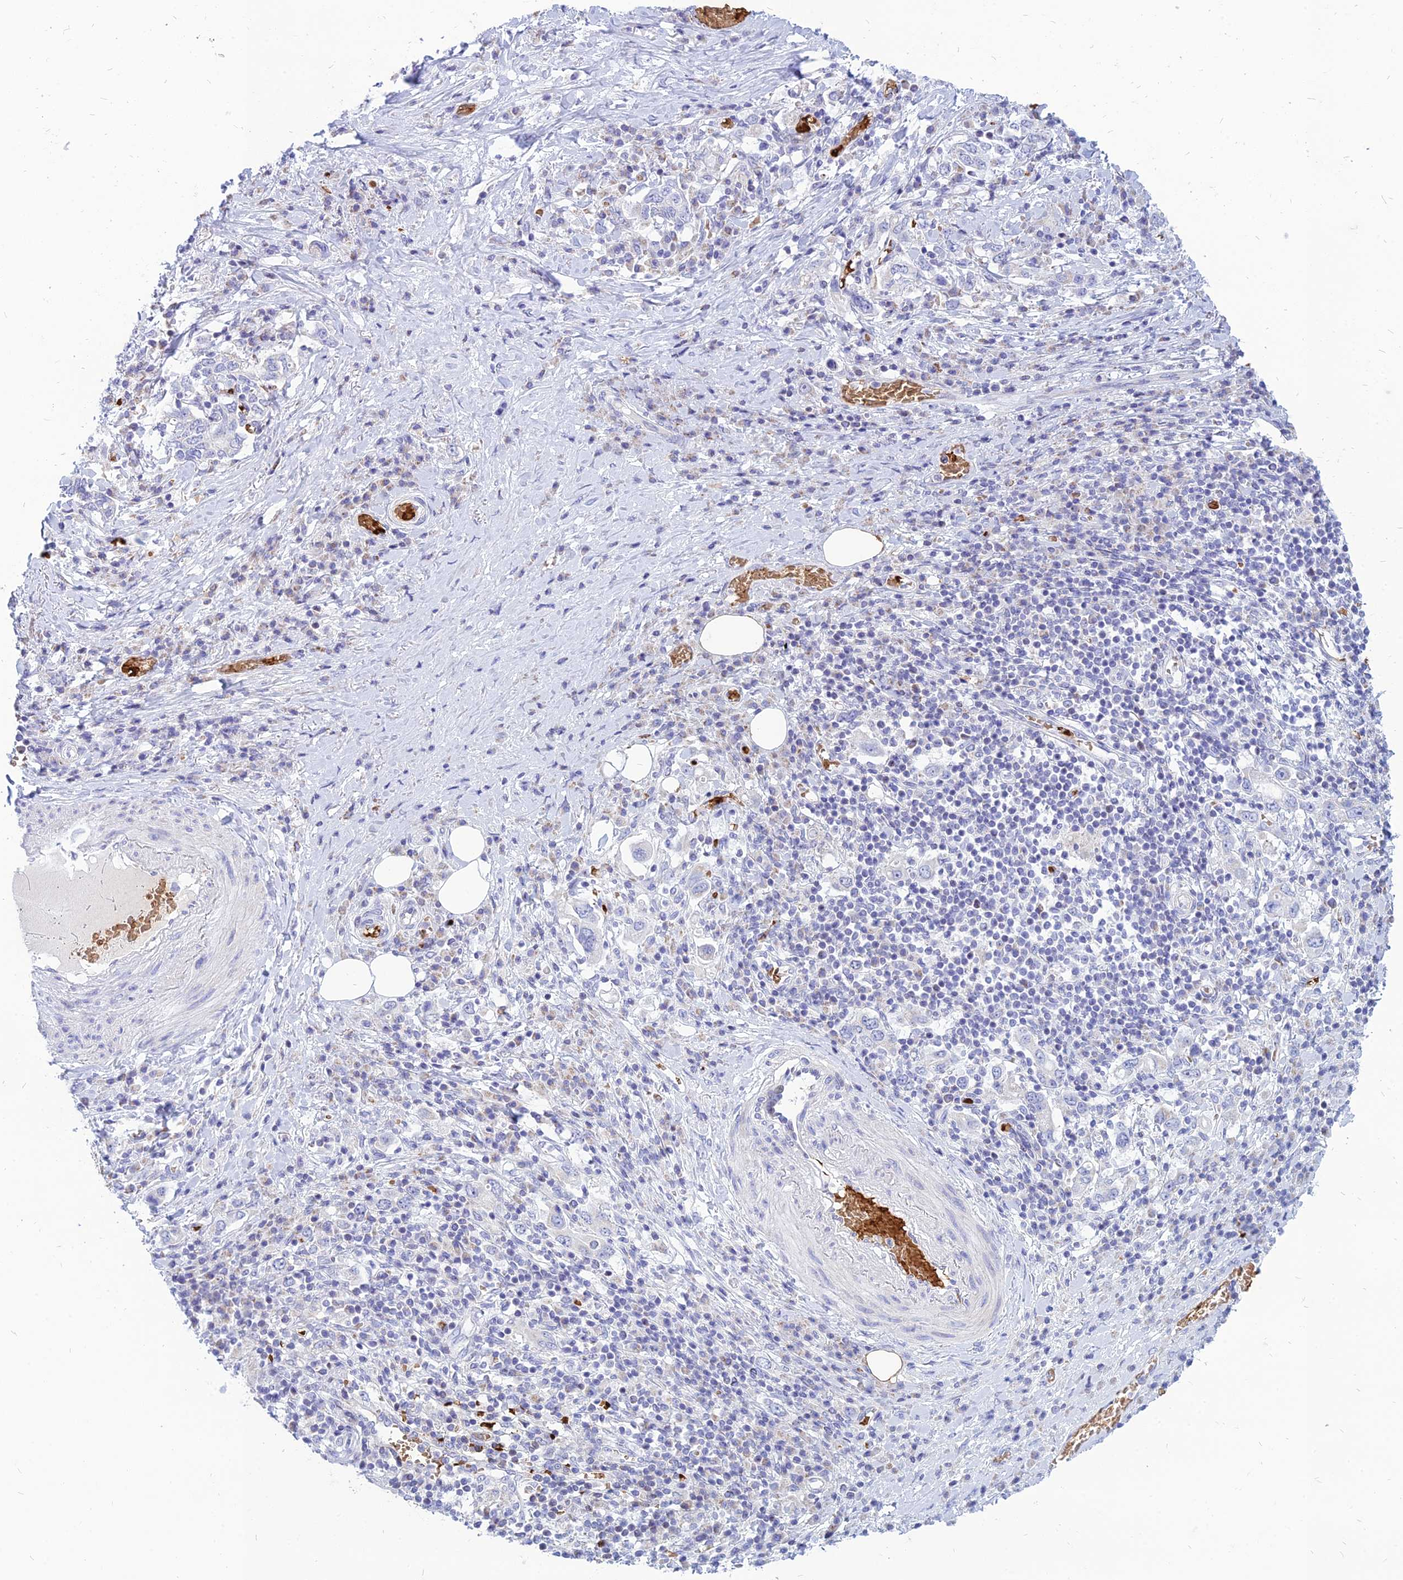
{"staining": {"intensity": "negative", "quantity": "none", "location": "none"}, "tissue": "stomach cancer", "cell_type": "Tumor cells", "image_type": "cancer", "snomed": [{"axis": "morphology", "description": "Adenocarcinoma, NOS"}, {"axis": "topography", "description": "Stomach, upper"}, {"axis": "topography", "description": "Stomach"}], "caption": "This is a image of immunohistochemistry staining of stomach adenocarcinoma, which shows no expression in tumor cells.", "gene": "HHAT", "patient": {"sex": "male", "age": 62}}